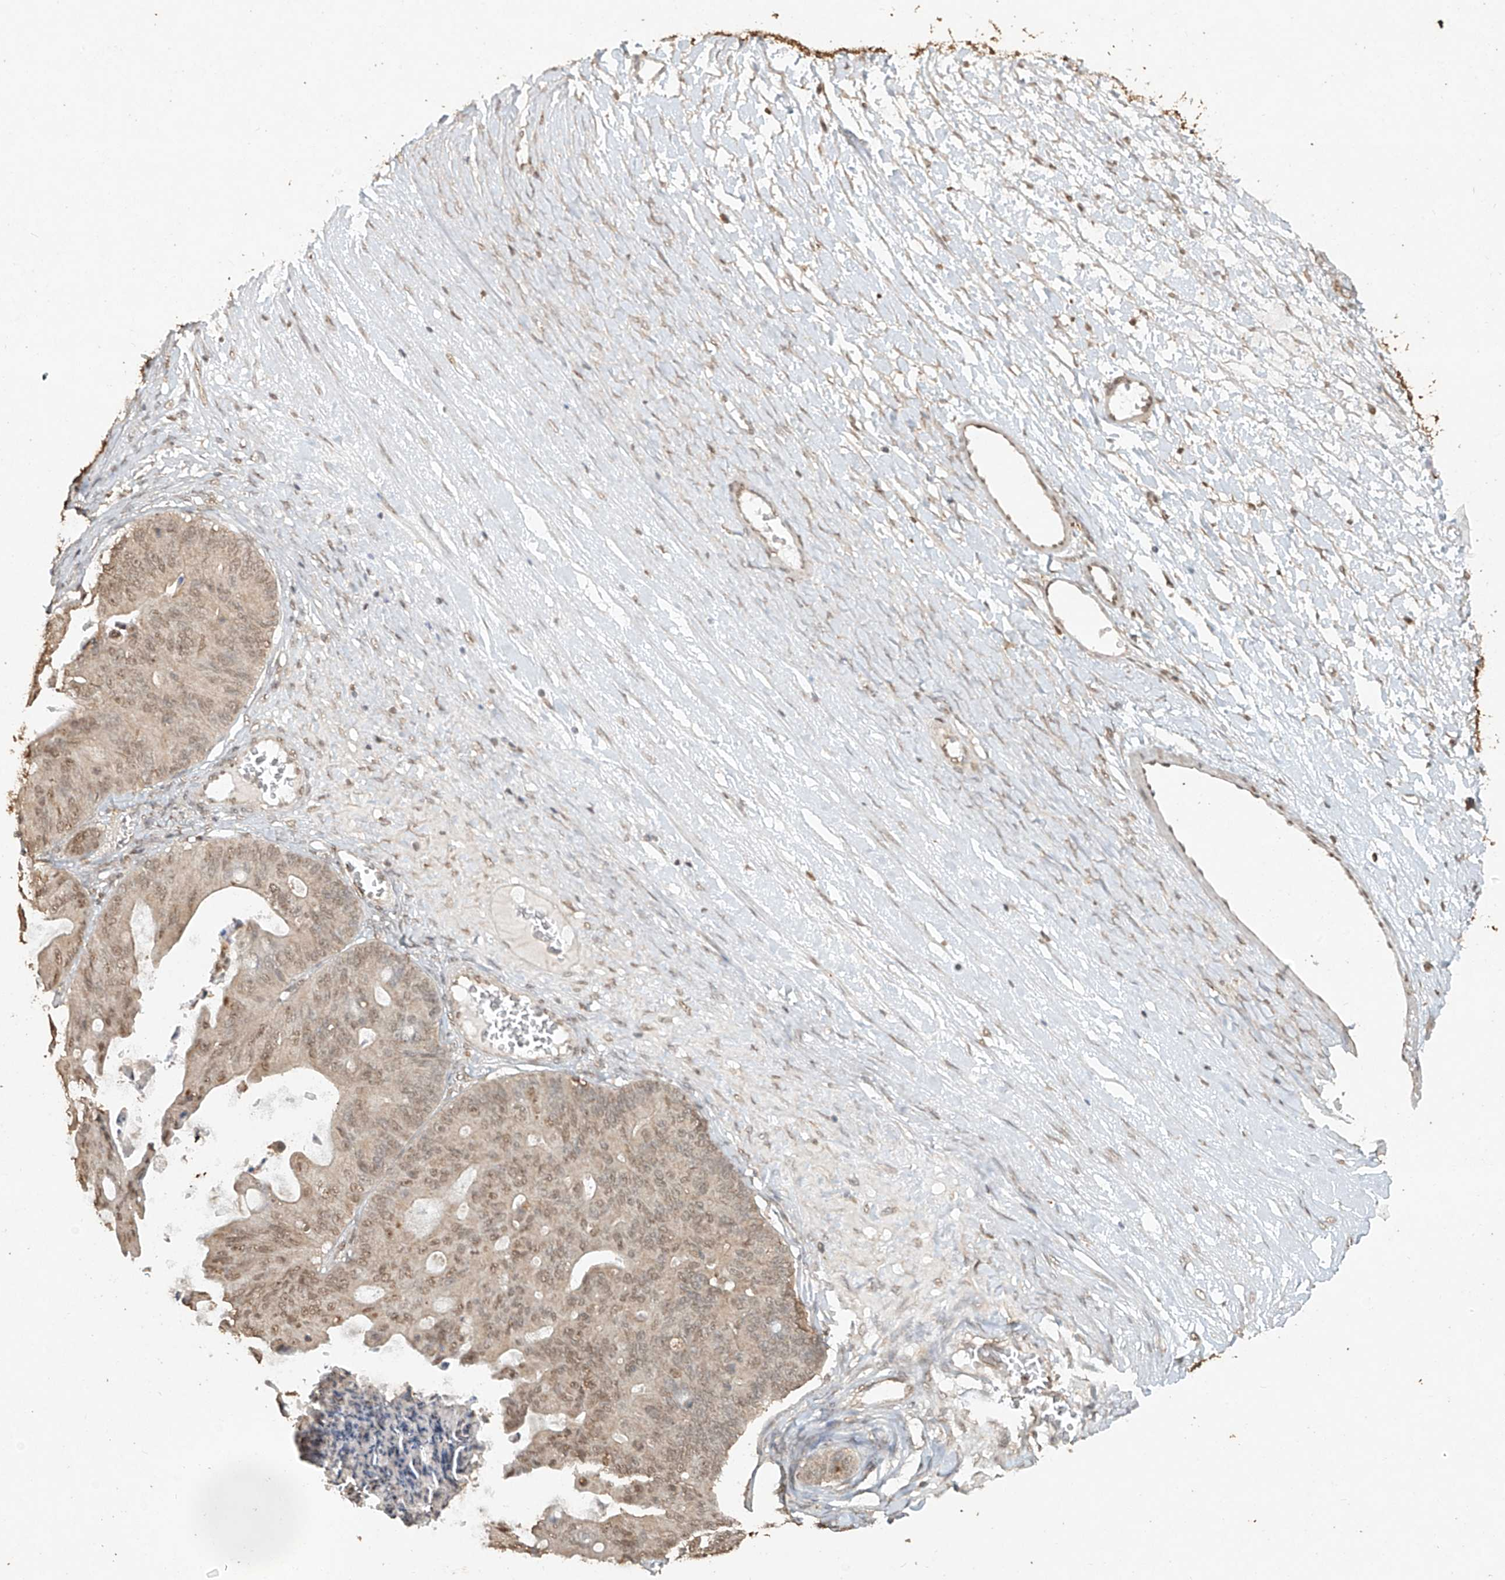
{"staining": {"intensity": "weak", "quantity": ">75%", "location": "cytoplasmic/membranous,nuclear"}, "tissue": "ovarian cancer", "cell_type": "Tumor cells", "image_type": "cancer", "snomed": [{"axis": "morphology", "description": "Cystadenocarcinoma, mucinous, NOS"}, {"axis": "topography", "description": "Ovary"}], "caption": "This is an image of immunohistochemistry staining of ovarian mucinous cystadenocarcinoma, which shows weak staining in the cytoplasmic/membranous and nuclear of tumor cells.", "gene": "TIGAR", "patient": {"sex": "female", "age": 37}}